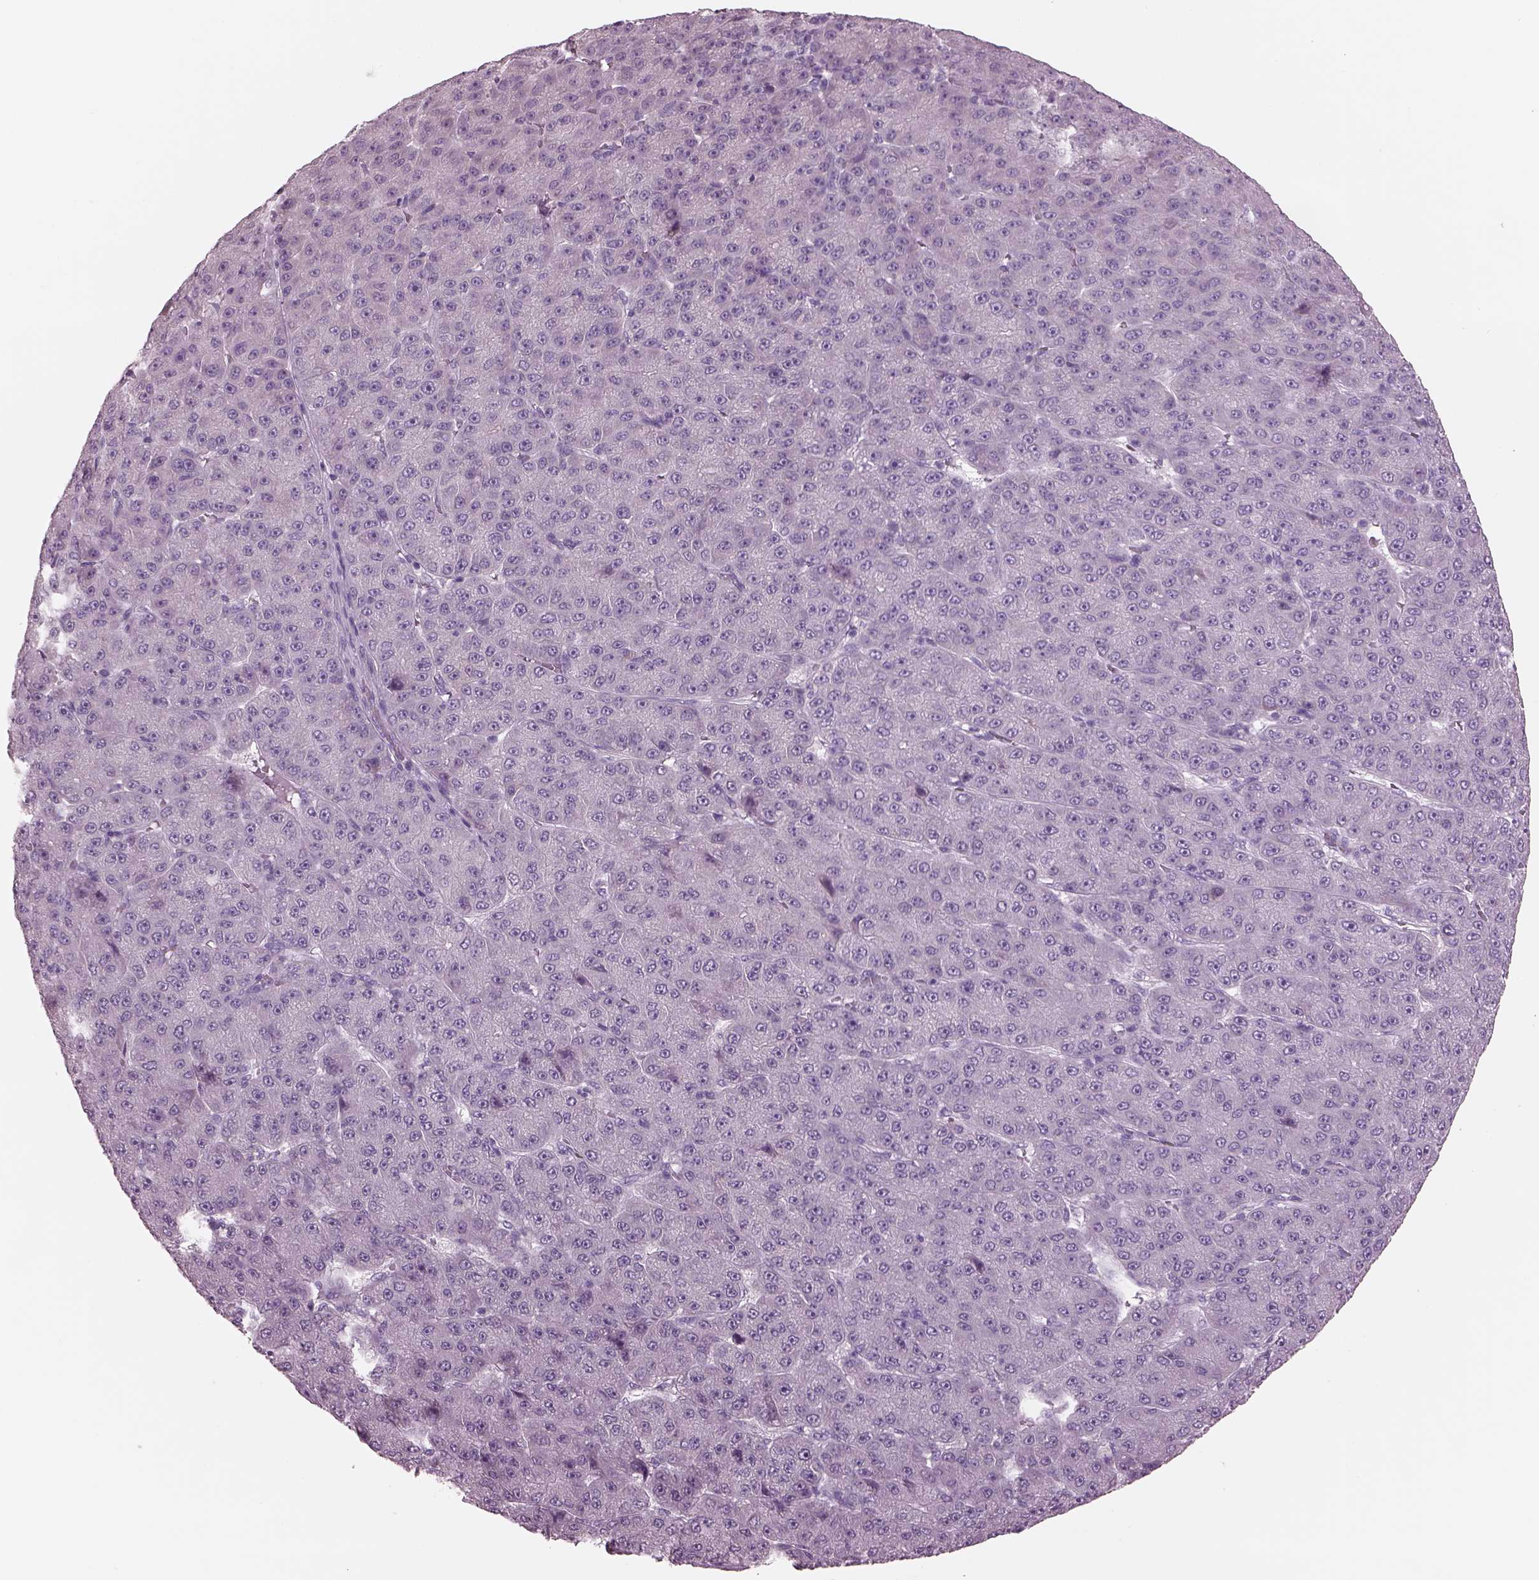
{"staining": {"intensity": "negative", "quantity": "none", "location": "none"}, "tissue": "liver cancer", "cell_type": "Tumor cells", "image_type": "cancer", "snomed": [{"axis": "morphology", "description": "Carcinoma, Hepatocellular, NOS"}, {"axis": "topography", "description": "Liver"}], "caption": "Liver cancer (hepatocellular carcinoma) stained for a protein using IHC reveals no positivity tumor cells.", "gene": "CYLC1", "patient": {"sex": "male", "age": 67}}